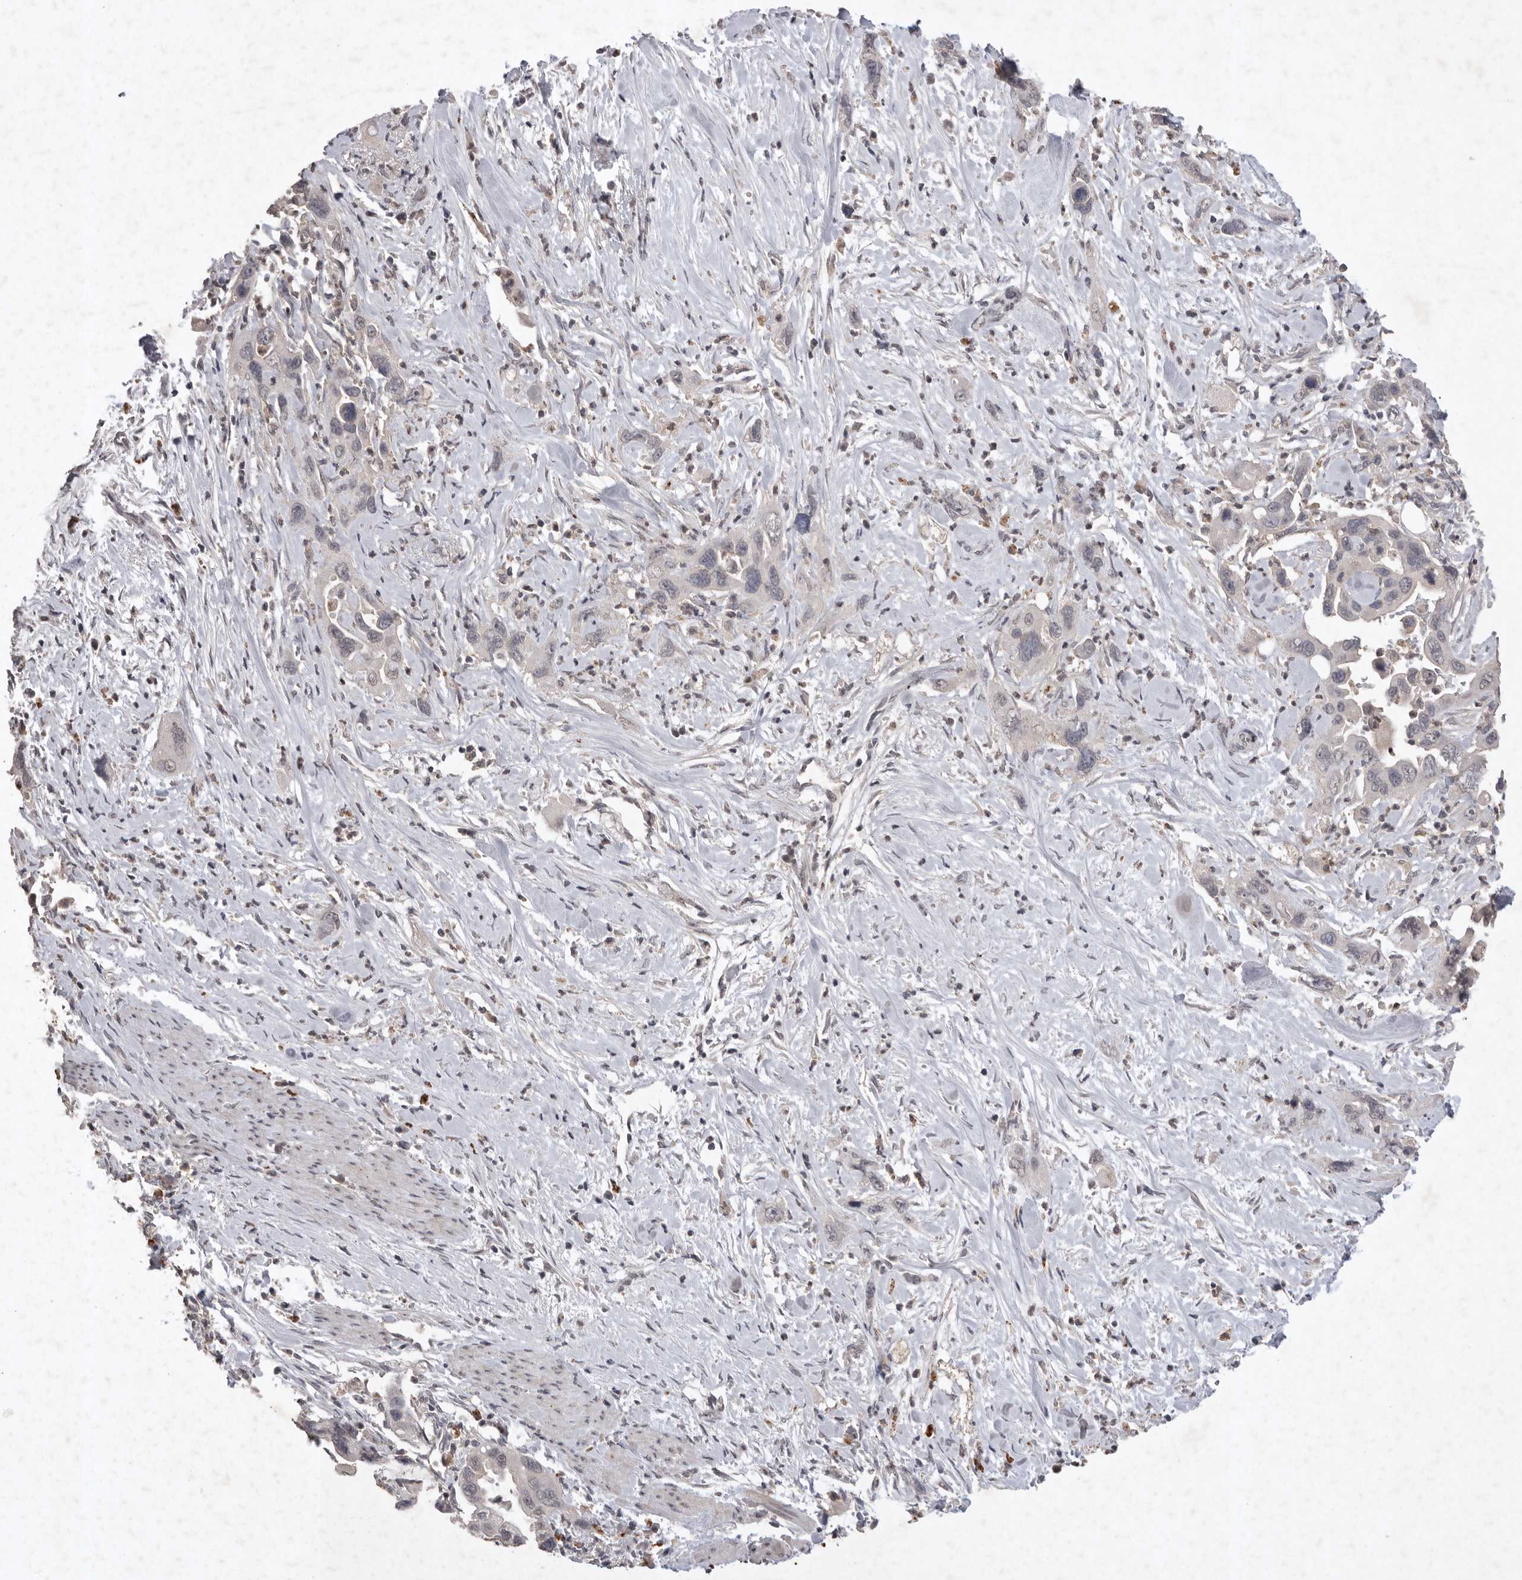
{"staining": {"intensity": "negative", "quantity": "none", "location": "none"}, "tissue": "pancreatic cancer", "cell_type": "Tumor cells", "image_type": "cancer", "snomed": [{"axis": "morphology", "description": "Adenocarcinoma, NOS"}, {"axis": "topography", "description": "Pancreas"}], "caption": "The photomicrograph reveals no staining of tumor cells in pancreatic cancer (adenocarcinoma).", "gene": "APLNR", "patient": {"sex": "female", "age": 70}}